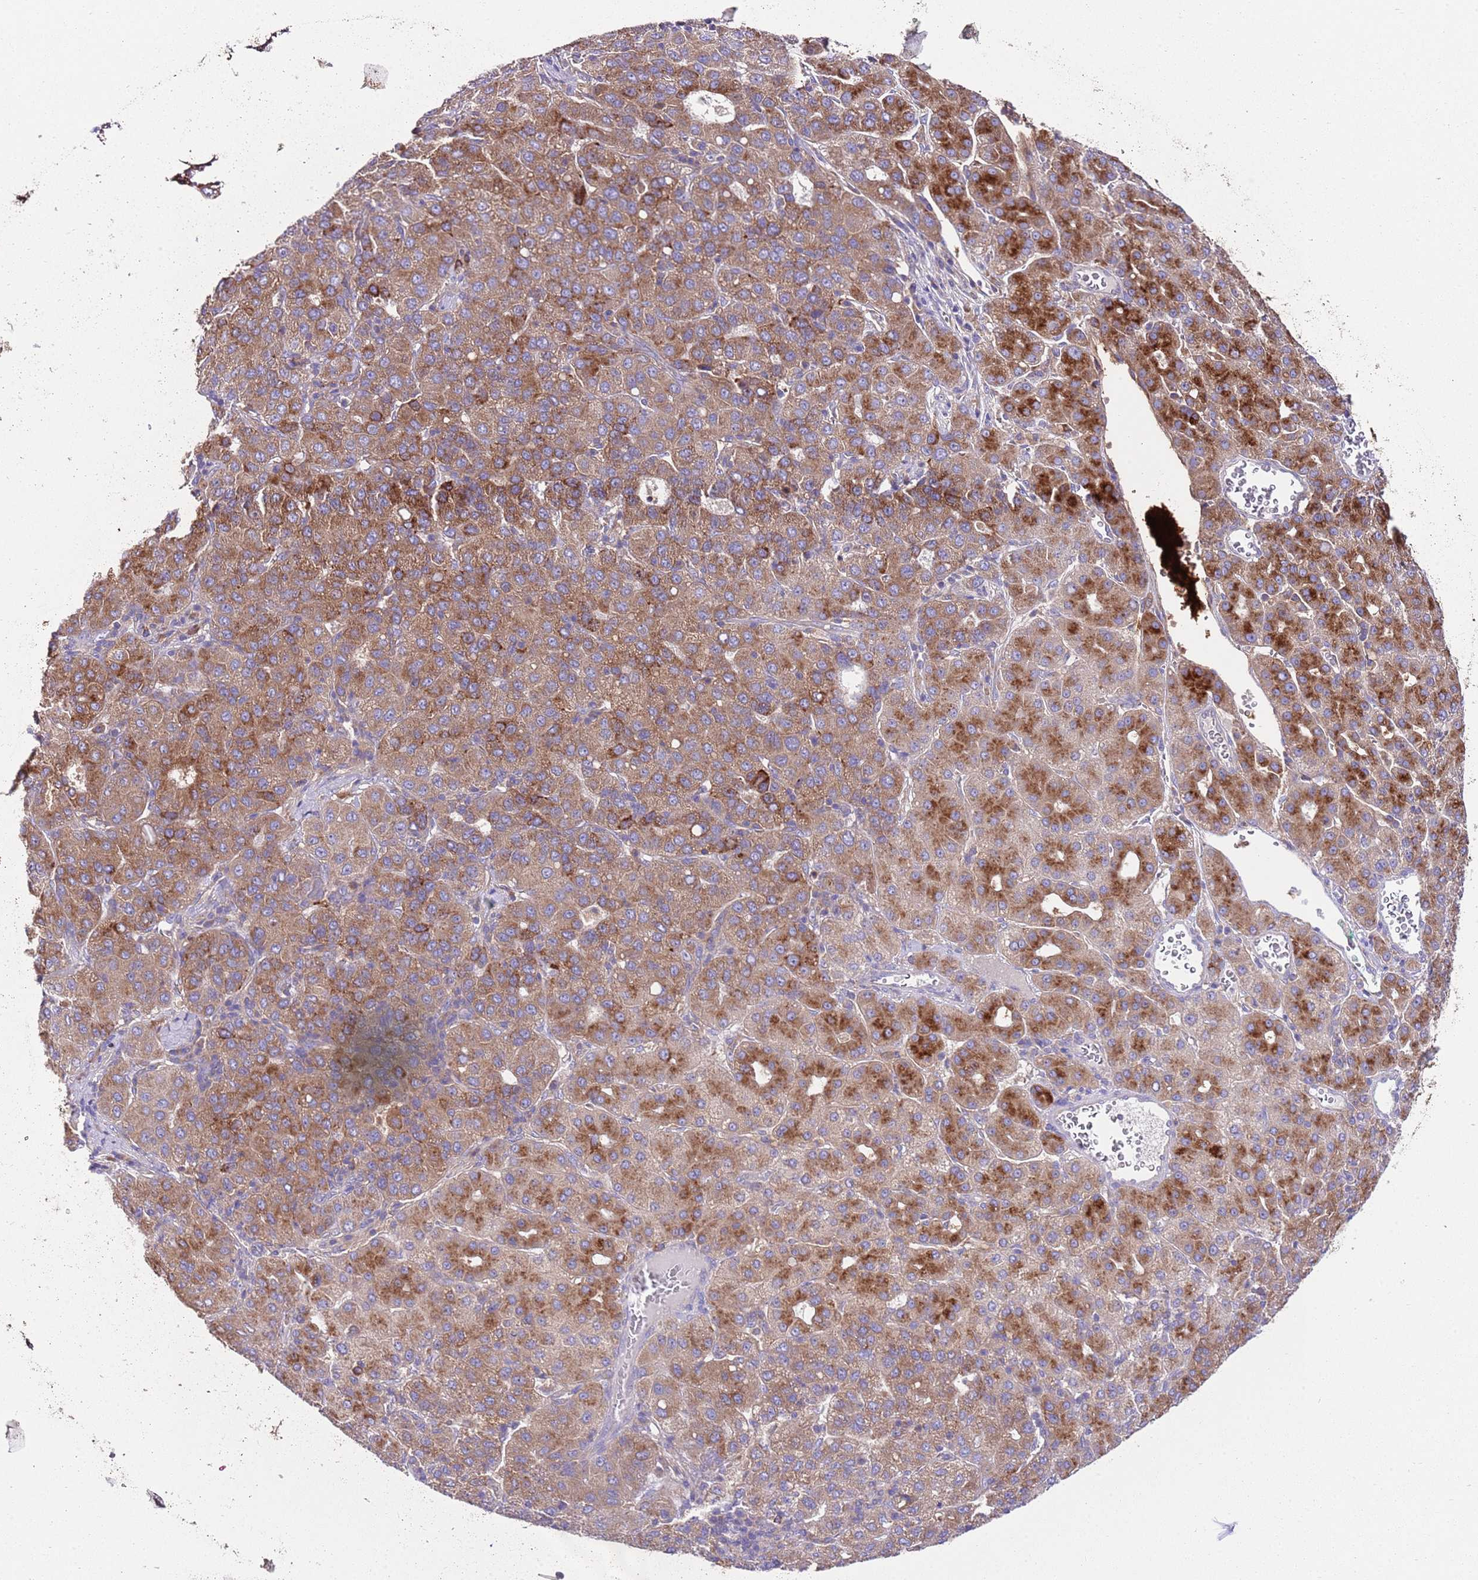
{"staining": {"intensity": "strong", "quantity": ">75%", "location": "cytoplasmic/membranous"}, "tissue": "liver cancer", "cell_type": "Tumor cells", "image_type": "cancer", "snomed": [{"axis": "morphology", "description": "Carcinoma, Hepatocellular, NOS"}, {"axis": "topography", "description": "Liver"}], "caption": "Immunohistochemical staining of human liver hepatocellular carcinoma reveals high levels of strong cytoplasmic/membranous protein expression in approximately >75% of tumor cells.", "gene": "RPS10", "patient": {"sex": "male", "age": 65}}